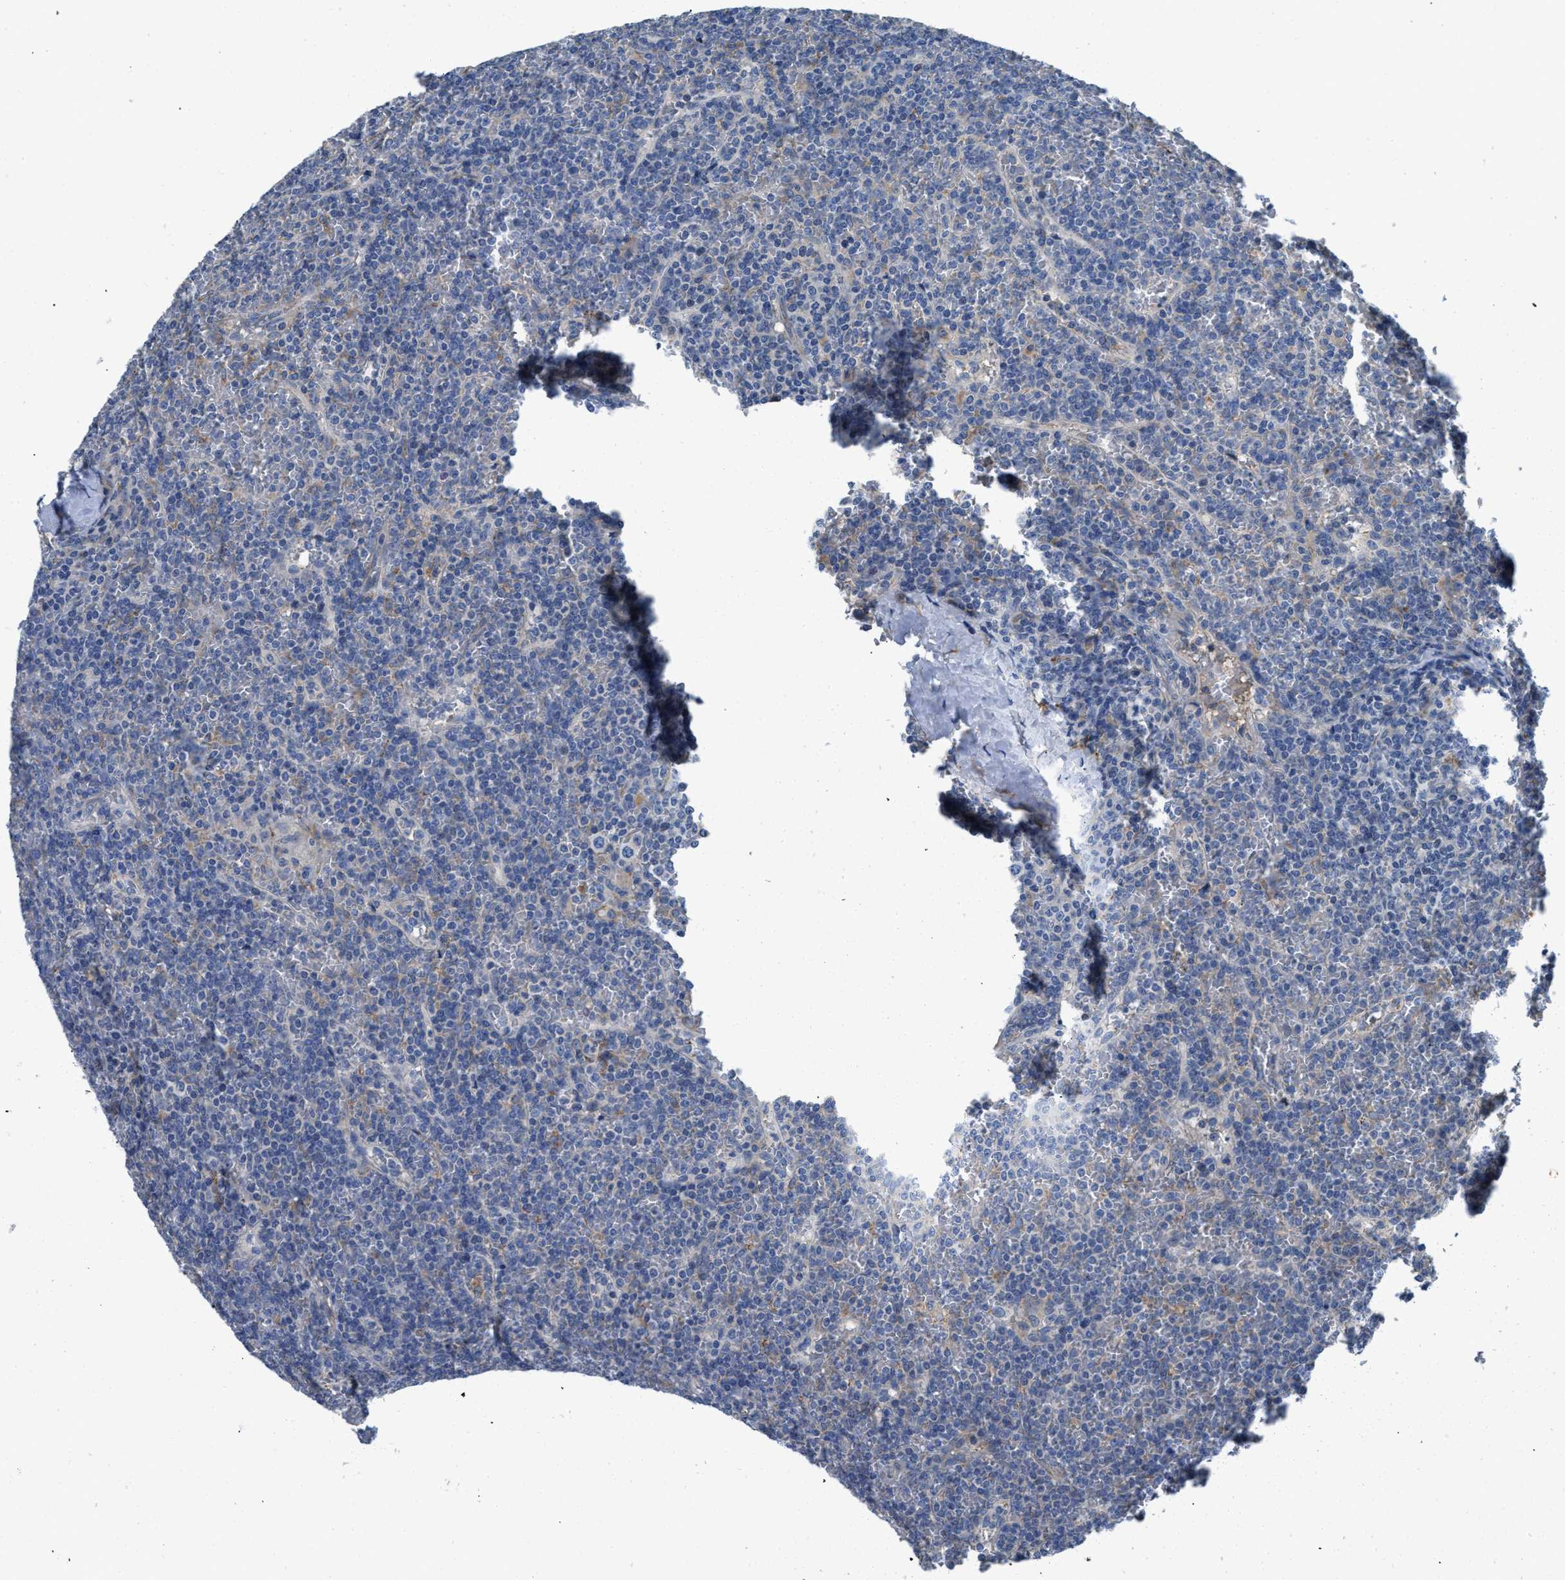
{"staining": {"intensity": "negative", "quantity": "none", "location": "none"}, "tissue": "lymphoma", "cell_type": "Tumor cells", "image_type": "cancer", "snomed": [{"axis": "morphology", "description": "Malignant lymphoma, non-Hodgkin's type, Low grade"}, {"axis": "topography", "description": "Spleen"}], "caption": "Immunohistochemistry of human malignant lymphoma, non-Hodgkin's type (low-grade) demonstrates no staining in tumor cells.", "gene": "GGCX", "patient": {"sex": "female", "age": 19}}